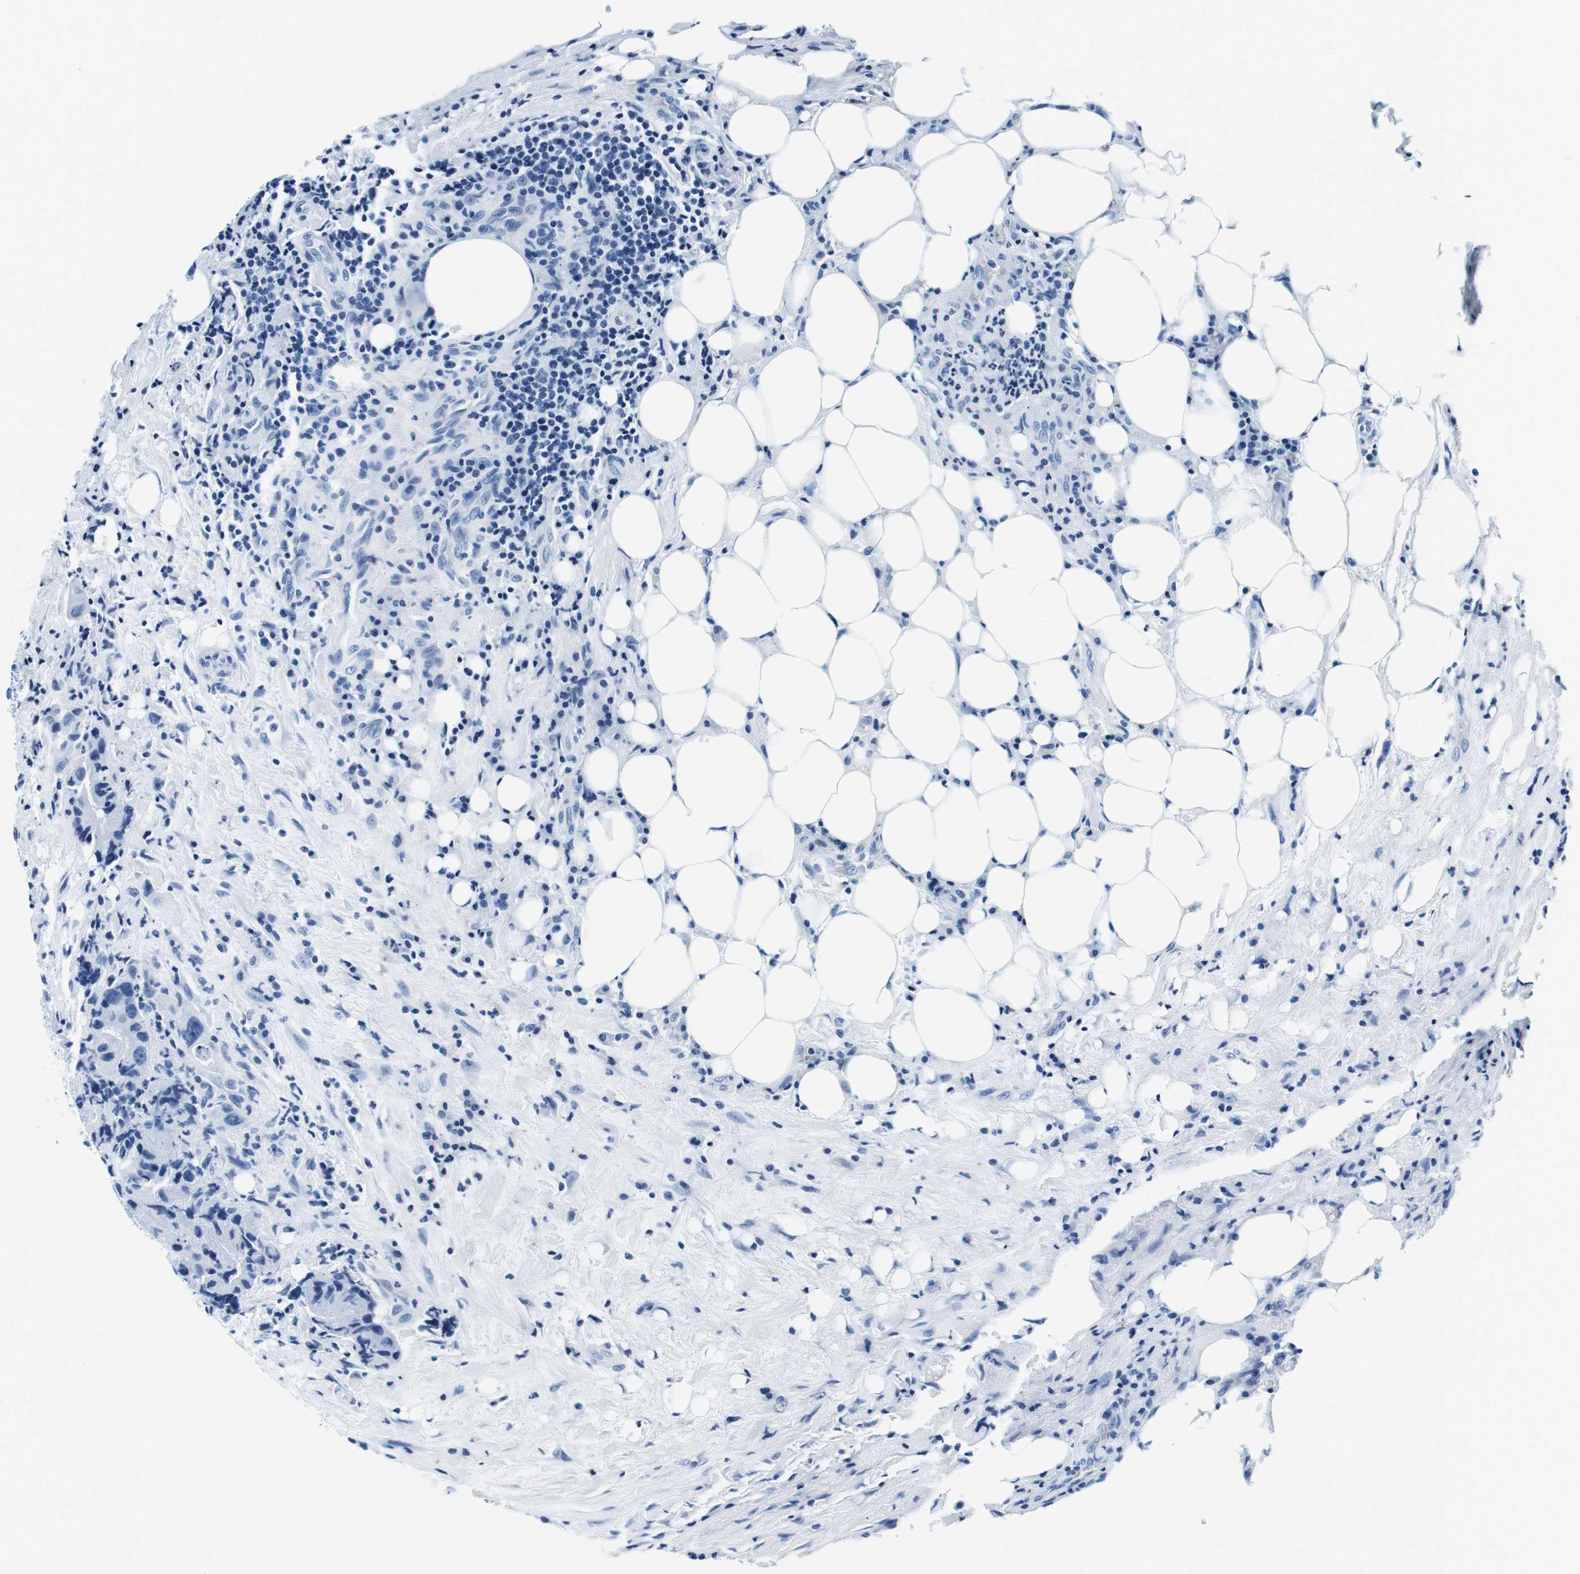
{"staining": {"intensity": "negative", "quantity": "none", "location": "none"}, "tissue": "colorectal cancer", "cell_type": "Tumor cells", "image_type": "cancer", "snomed": [{"axis": "morphology", "description": "Adenocarcinoma, NOS"}, {"axis": "topography", "description": "Colon"}], "caption": "IHC micrograph of neoplastic tissue: human colorectal cancer (adenocarcinoma) stained with DAB shows no significant protein expression in tumor cells.", "gene": "ELANE", "patient": {"sex": "male", "age": 71}}